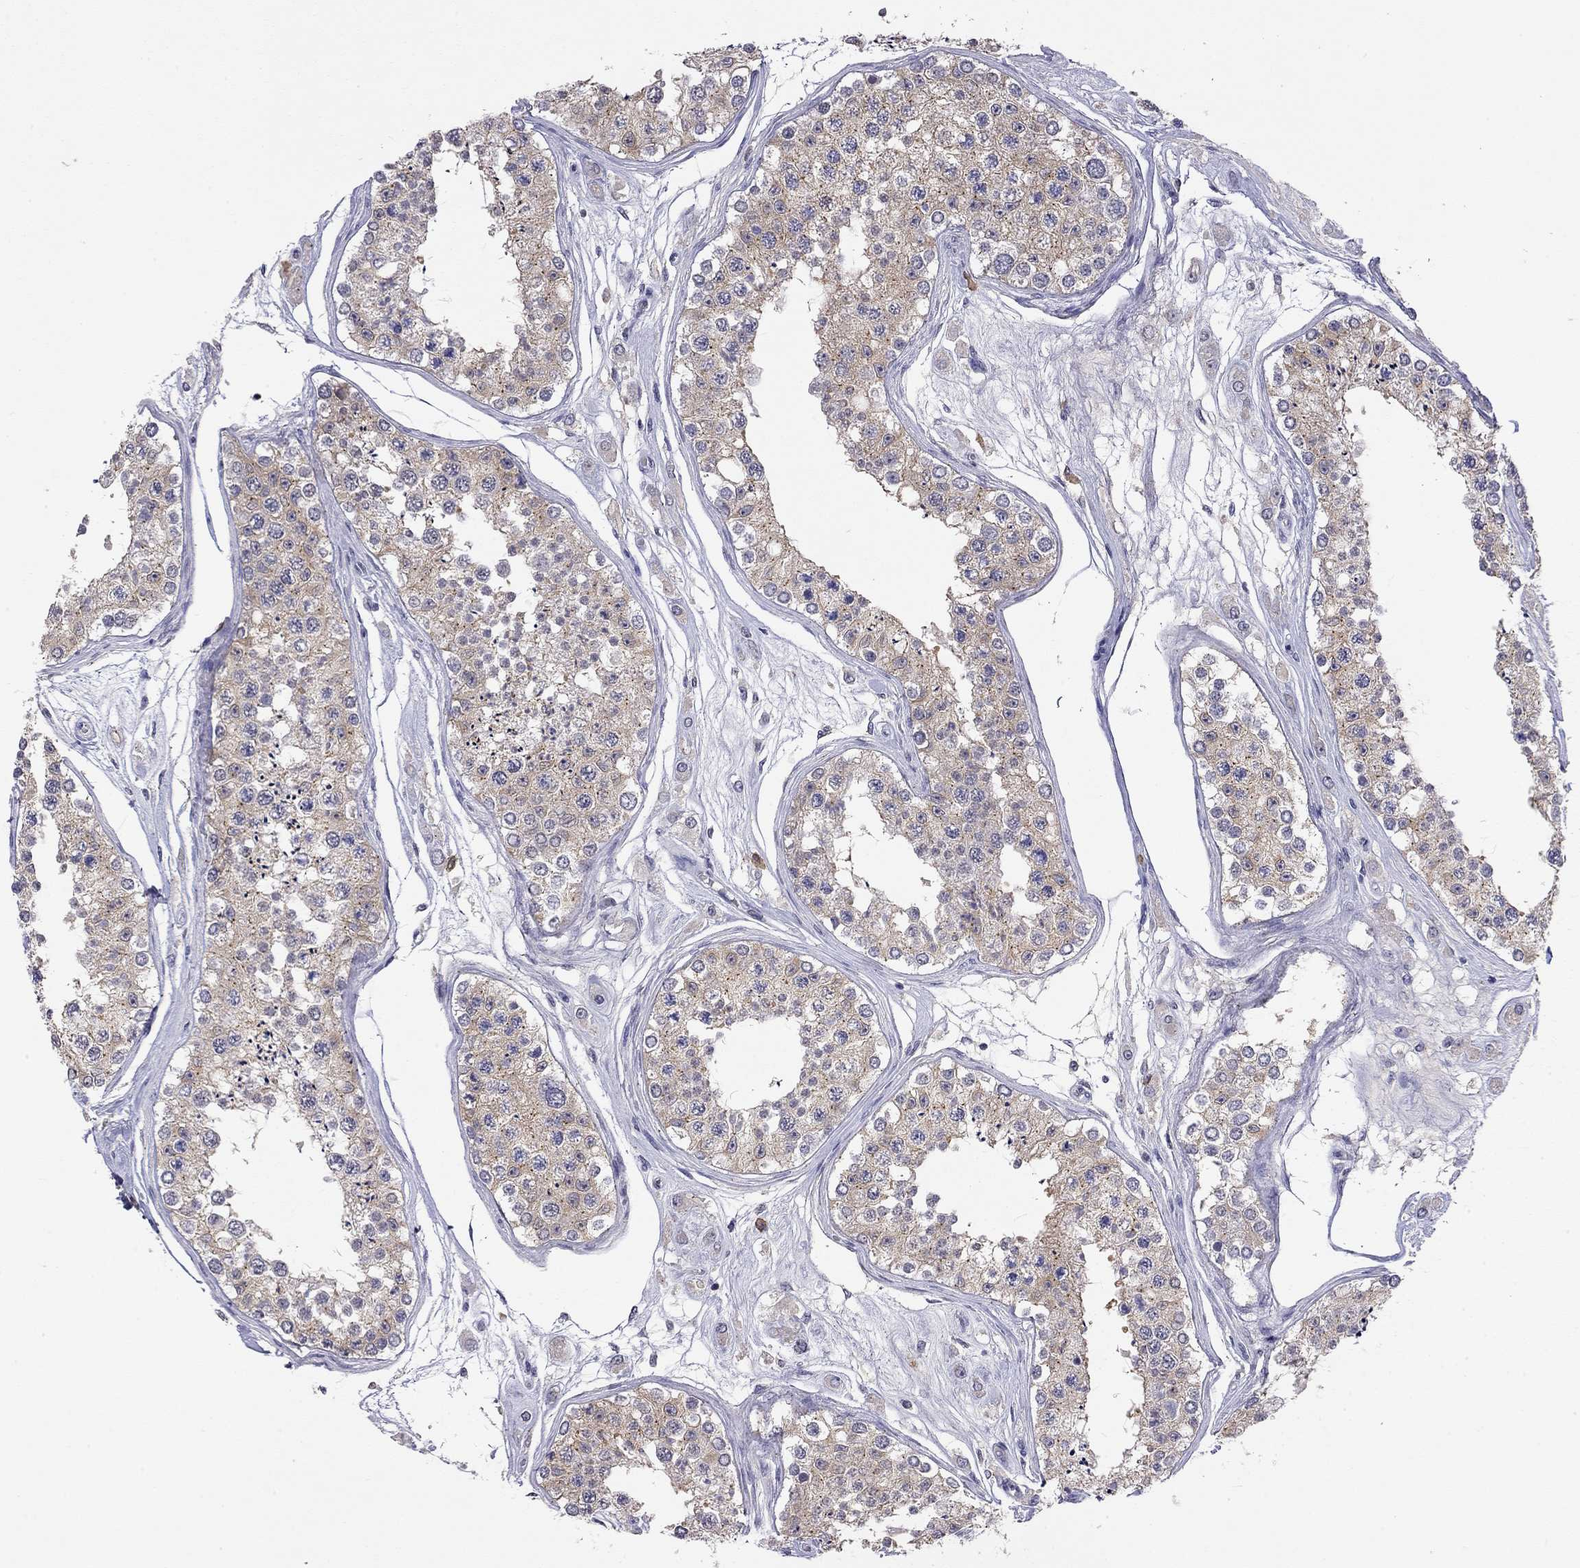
{"staining": {"intensity": "weak", "quantity": ">75%", "location": "cytoplasmic/membranous"}, "tissue": "testis", "cell_type": "Cells in seminiferous ducts", "image_type": "normal", "snomed": [{"axis": "morphology", "description": "Normal tissue, NOS"}, {"axis": "topography", "description": "Testis"}], "caption": "The immunohistochemical stain highlights weak cytoplasmic/membranous positivity in cells in seminiferous ducts of benign testis.", "gene": "WNK3", "patient": {"sex": "male", "age": 25}}